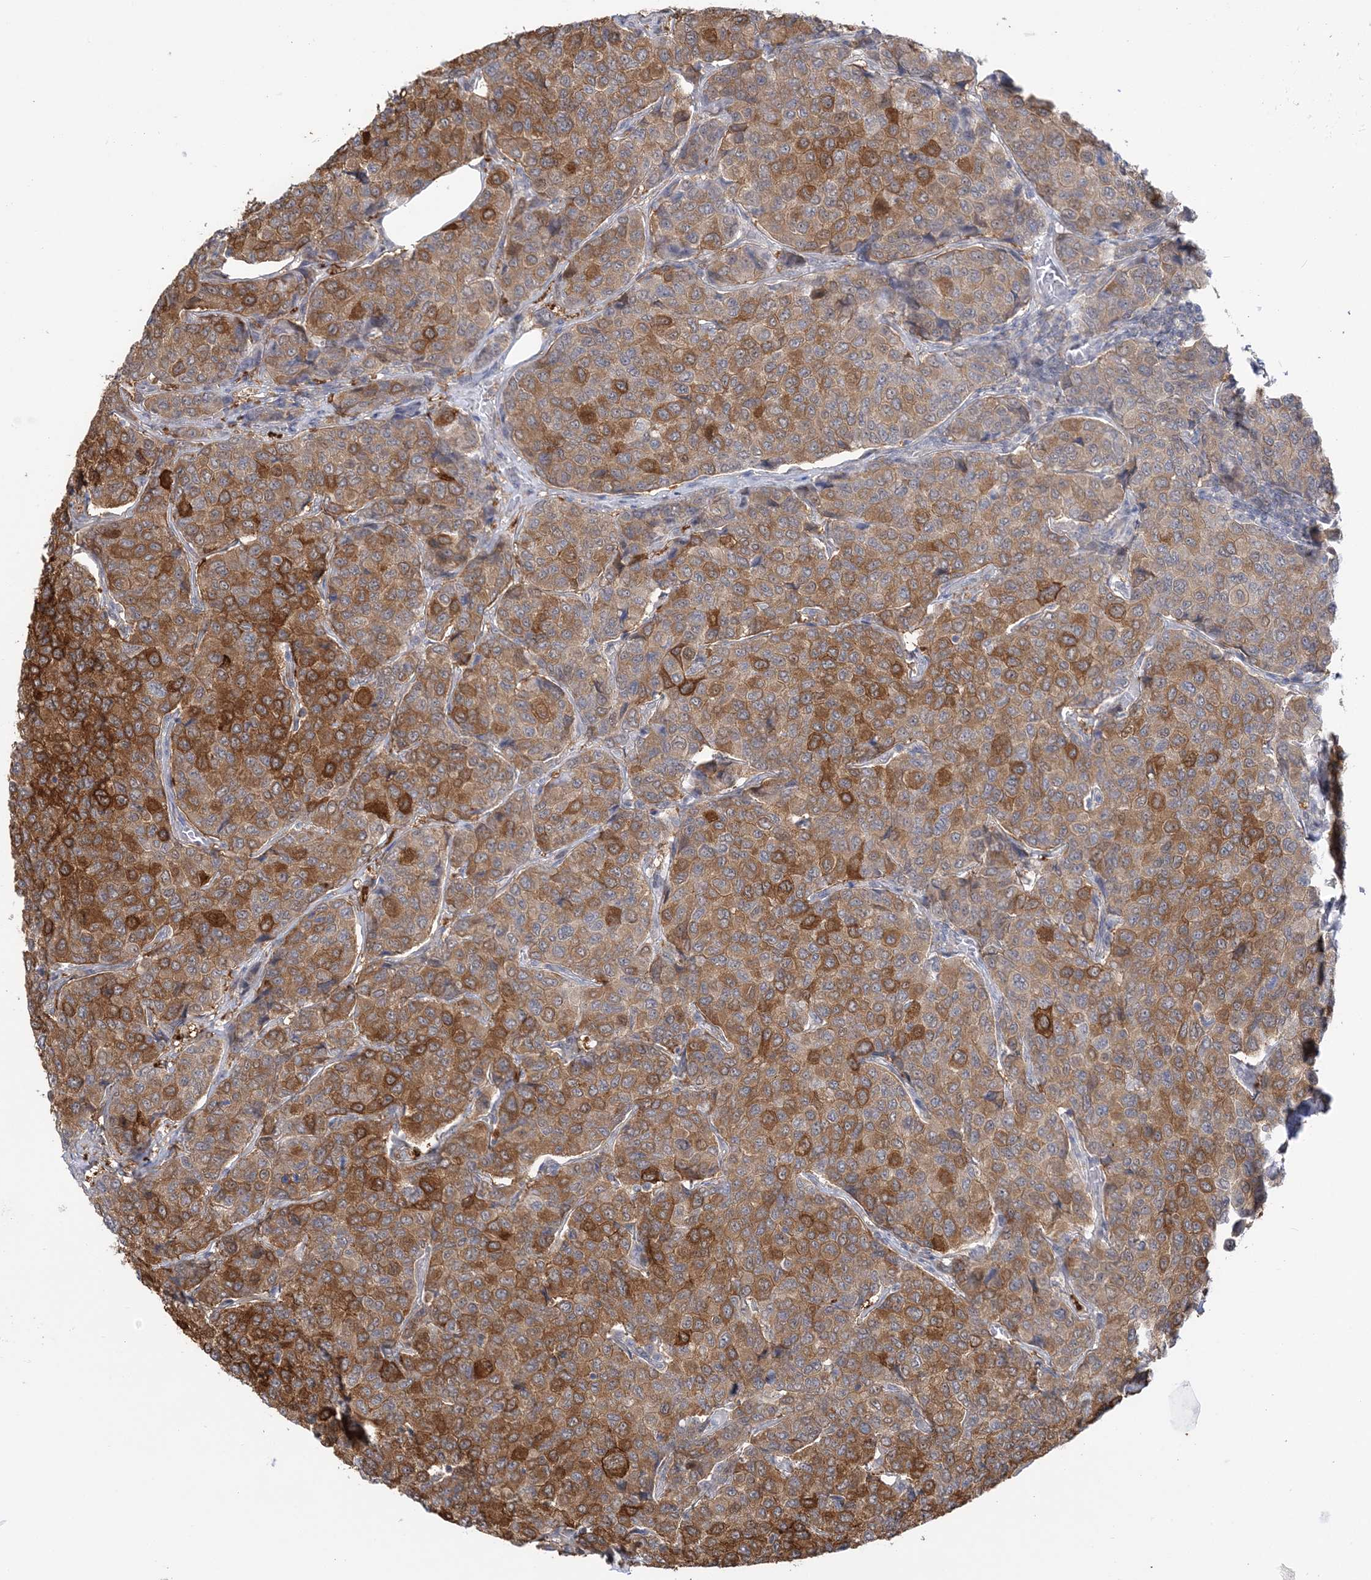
{"staining": {"intensity": "moderate", "quantity": "25%-75%", "location": "cytoplasmic/membranous"}, "tissue": "breast cancer", "cell_type": "Tumor cells", "image_type": "cancer", "snomed": [{"axis": "morphology", "description": "Duct carcinoma"}, {"axis": "topography", "description": "Breast"}], "caption": "The immunohistochemical stain highlights moderate cytoplasmic/membranous positivity in tumor cells of invasive ductal carcinoma (breast) tissue.", "gene": "THADA", "patient": {"sex": "female", "age": 55}}